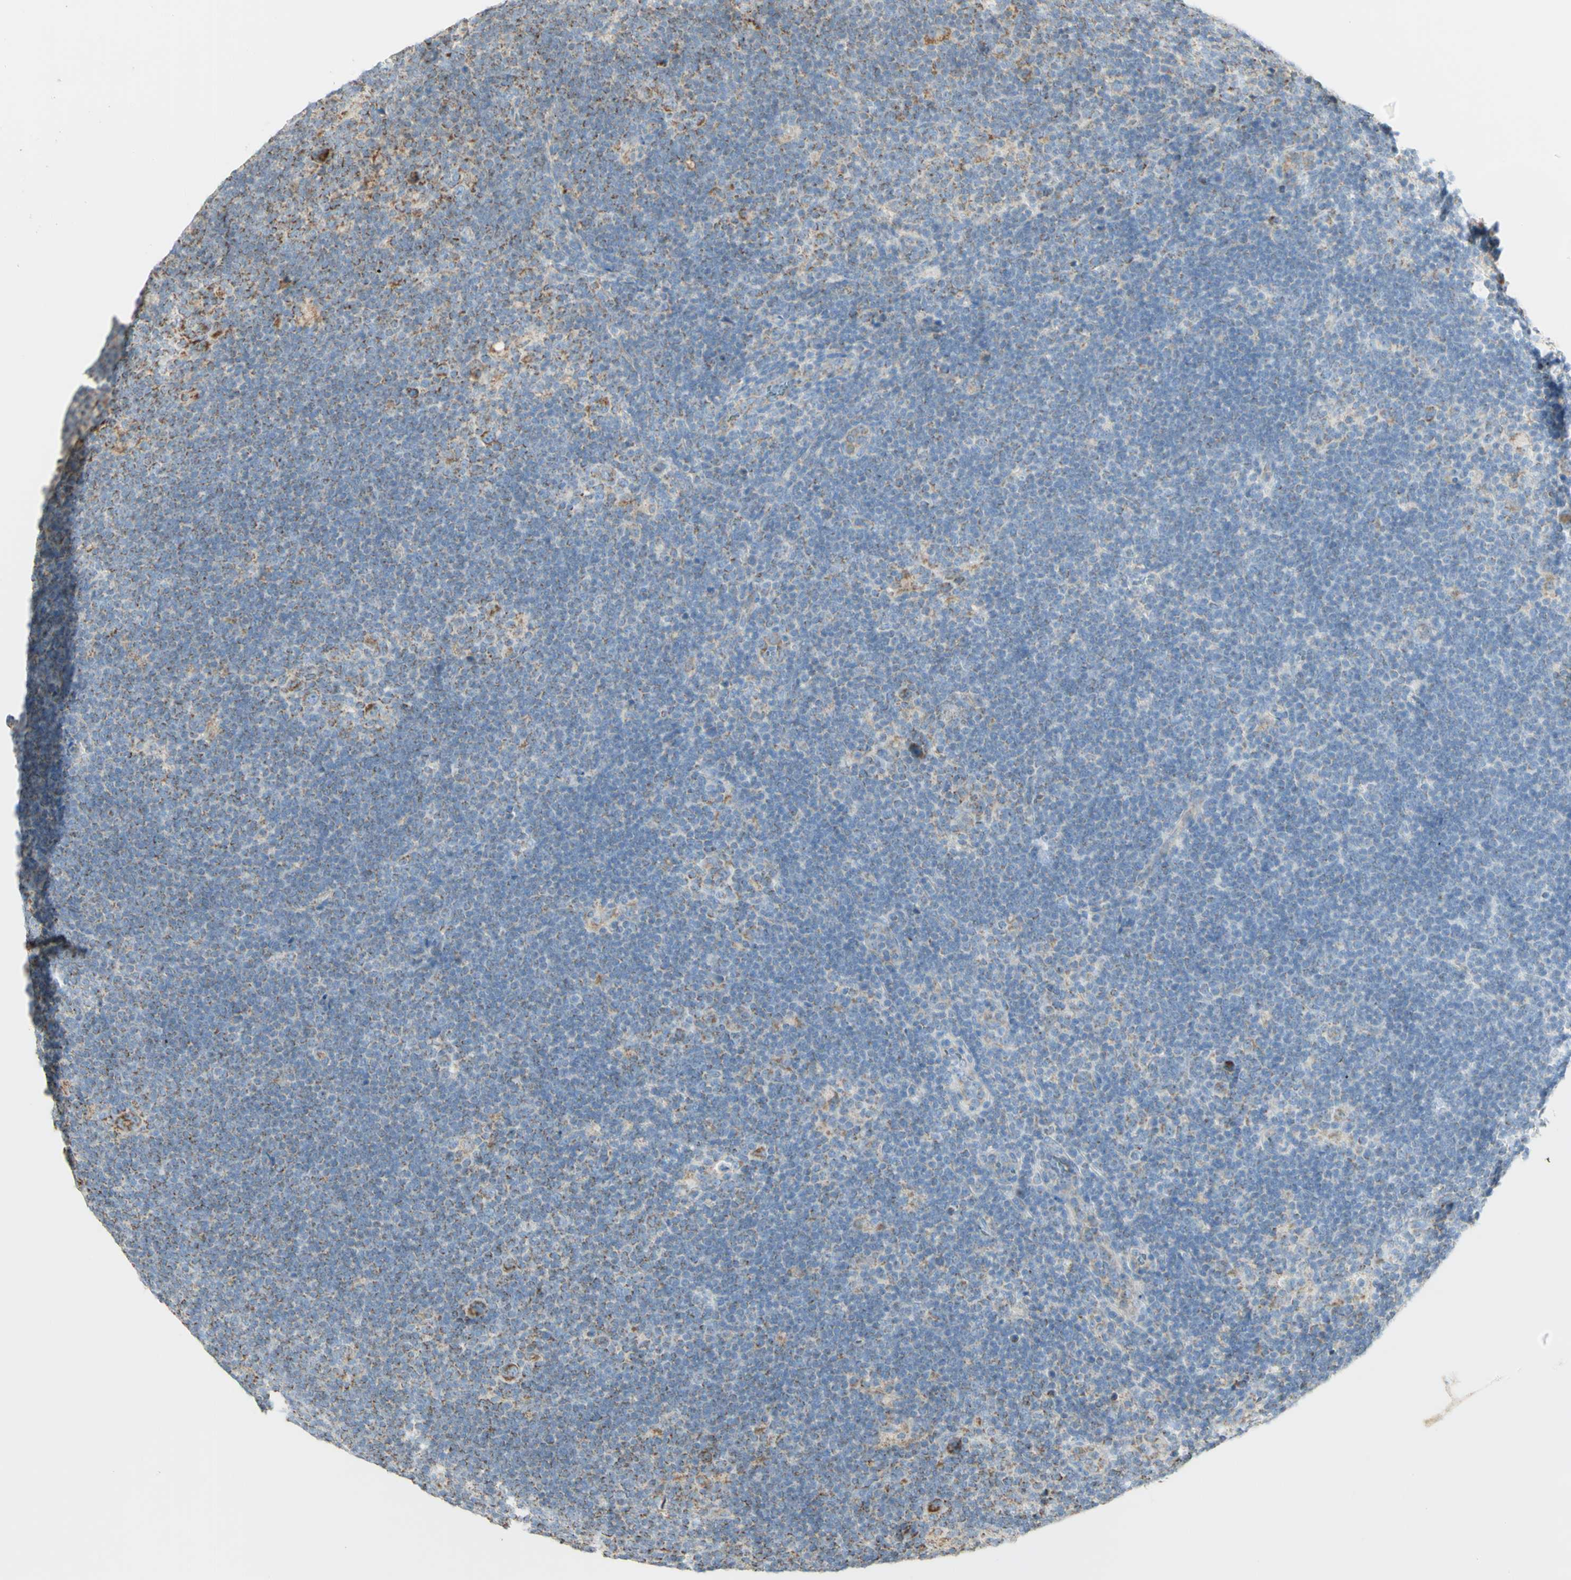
{"staining": {"intensity": "moderate", "quantity": ">75%", "location": "cytoplasmic/membranous"}, "tissue": "lymphoma", "cell_type": "Tumor cells", "image_type": "cancer", "snomed": [{"axis": "morphology", "description": "Hodgkin's disease, NOS"}, {"axis": "topography", "description": "Lymph node"}], "caption": "The photomicrograph exhibits immunohistochemical staining of Hodgkin's disease. There is moderate cytoplasmic/membranous expression is appreciated in about >75% of tumor cells.", "gene": "LETM1", "patient": {"sex": "female", "age": 57}}